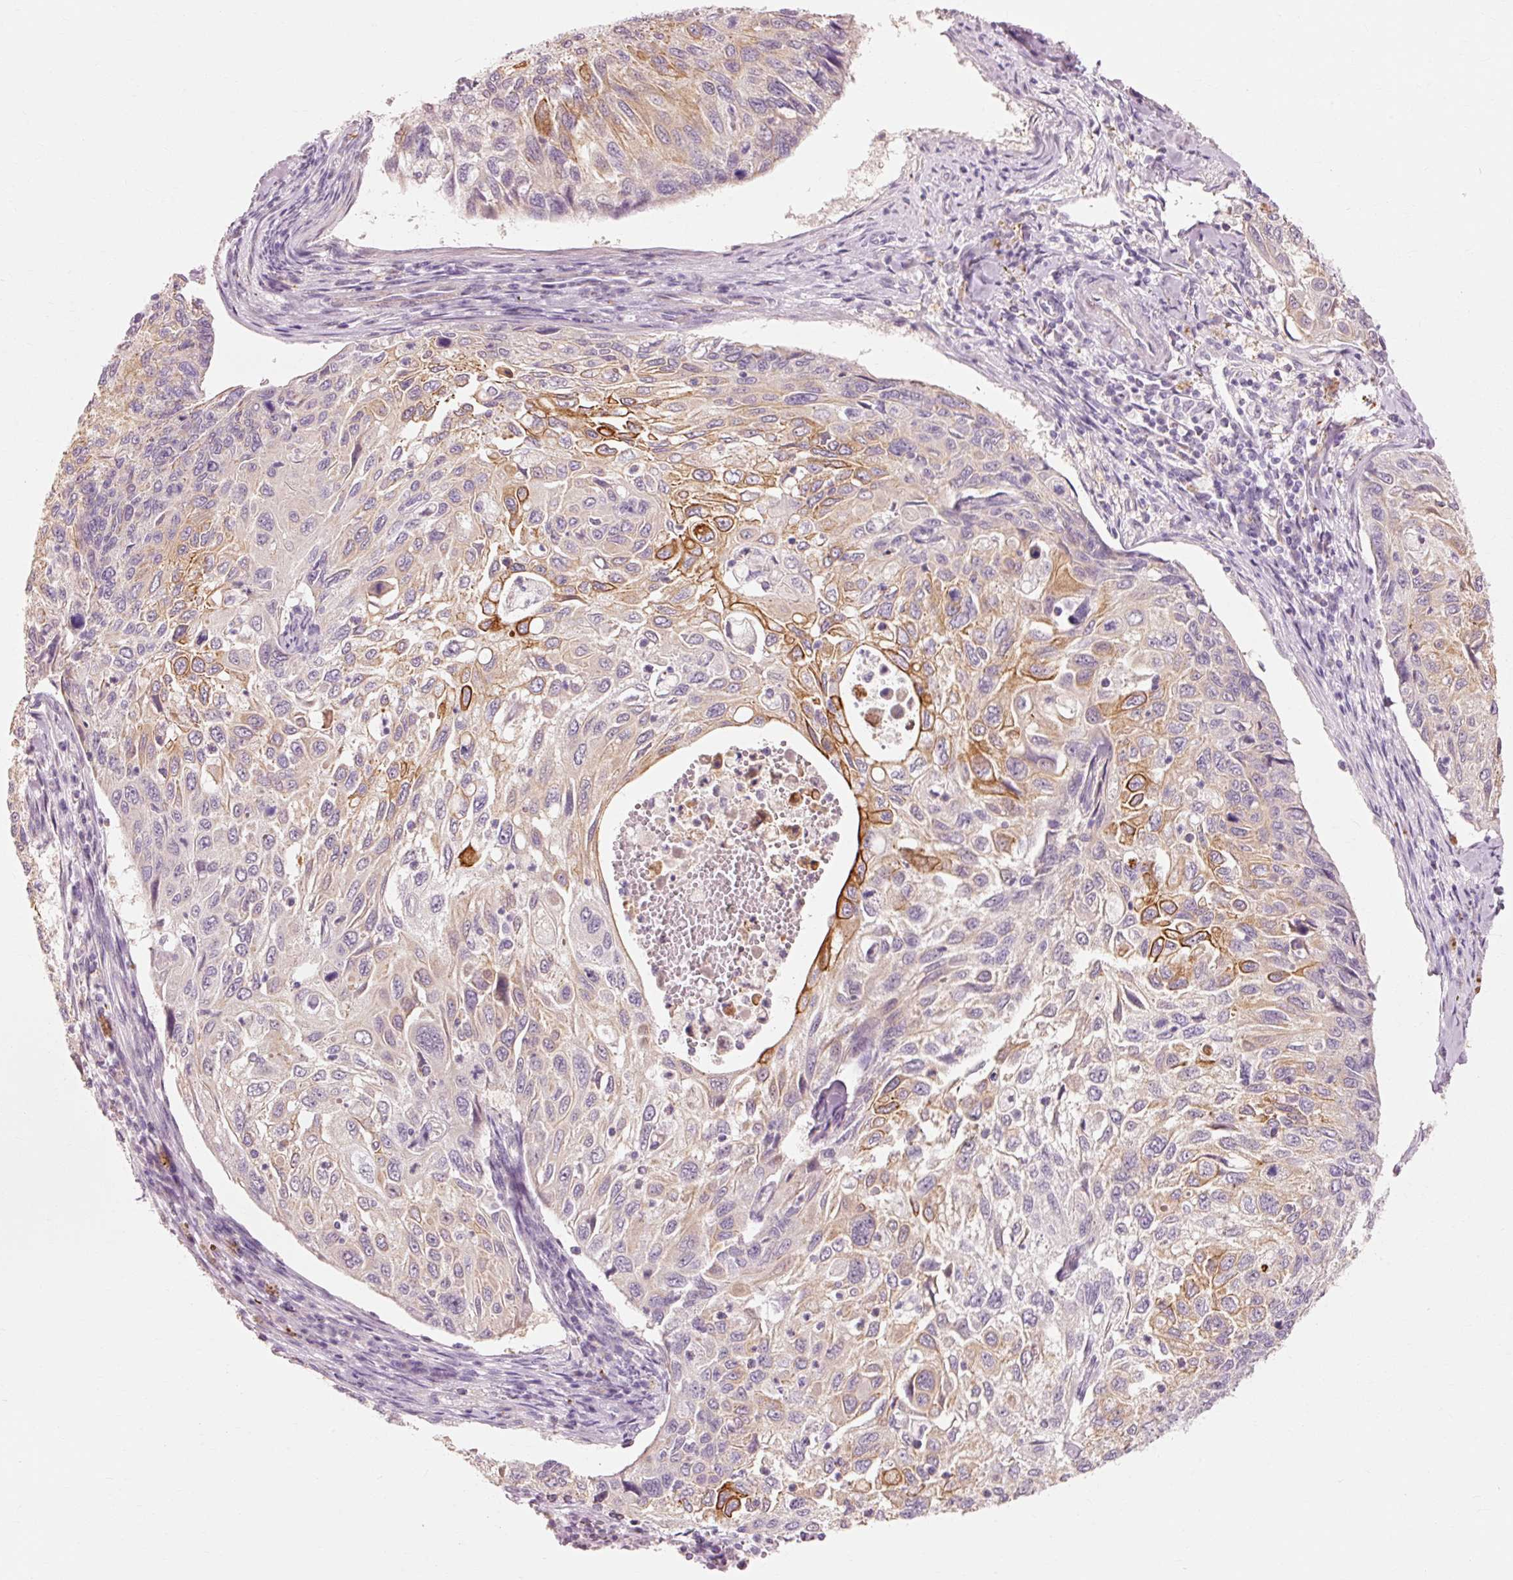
{"staining": {"intensity": "strong", "quantity": "25%-75%", "location": "cytoplasmic/membranous"}, "tissue": "cervical cancer", "cell_type": "Tumor cells", "image_type": "cancer", "snomed": [{"axis": "morphology", "description": "Squamous cell carcinoma, NOS"}, {"axis": "topography", "description": "Cervix"}], "caption": "An image of cervical squamous cell carcinoma stained for a protein exhibits strong cytoplasmic/membranous brown staining in tumor cells. The staining is performed using DAB (3,3'-diaminobenzidine) brown chromogen to label protein expression. The nuclei are counter-stained blue using hematoxylin.", "gene": "TRIM73", "patient": {"sex": "female", "age": 70}}